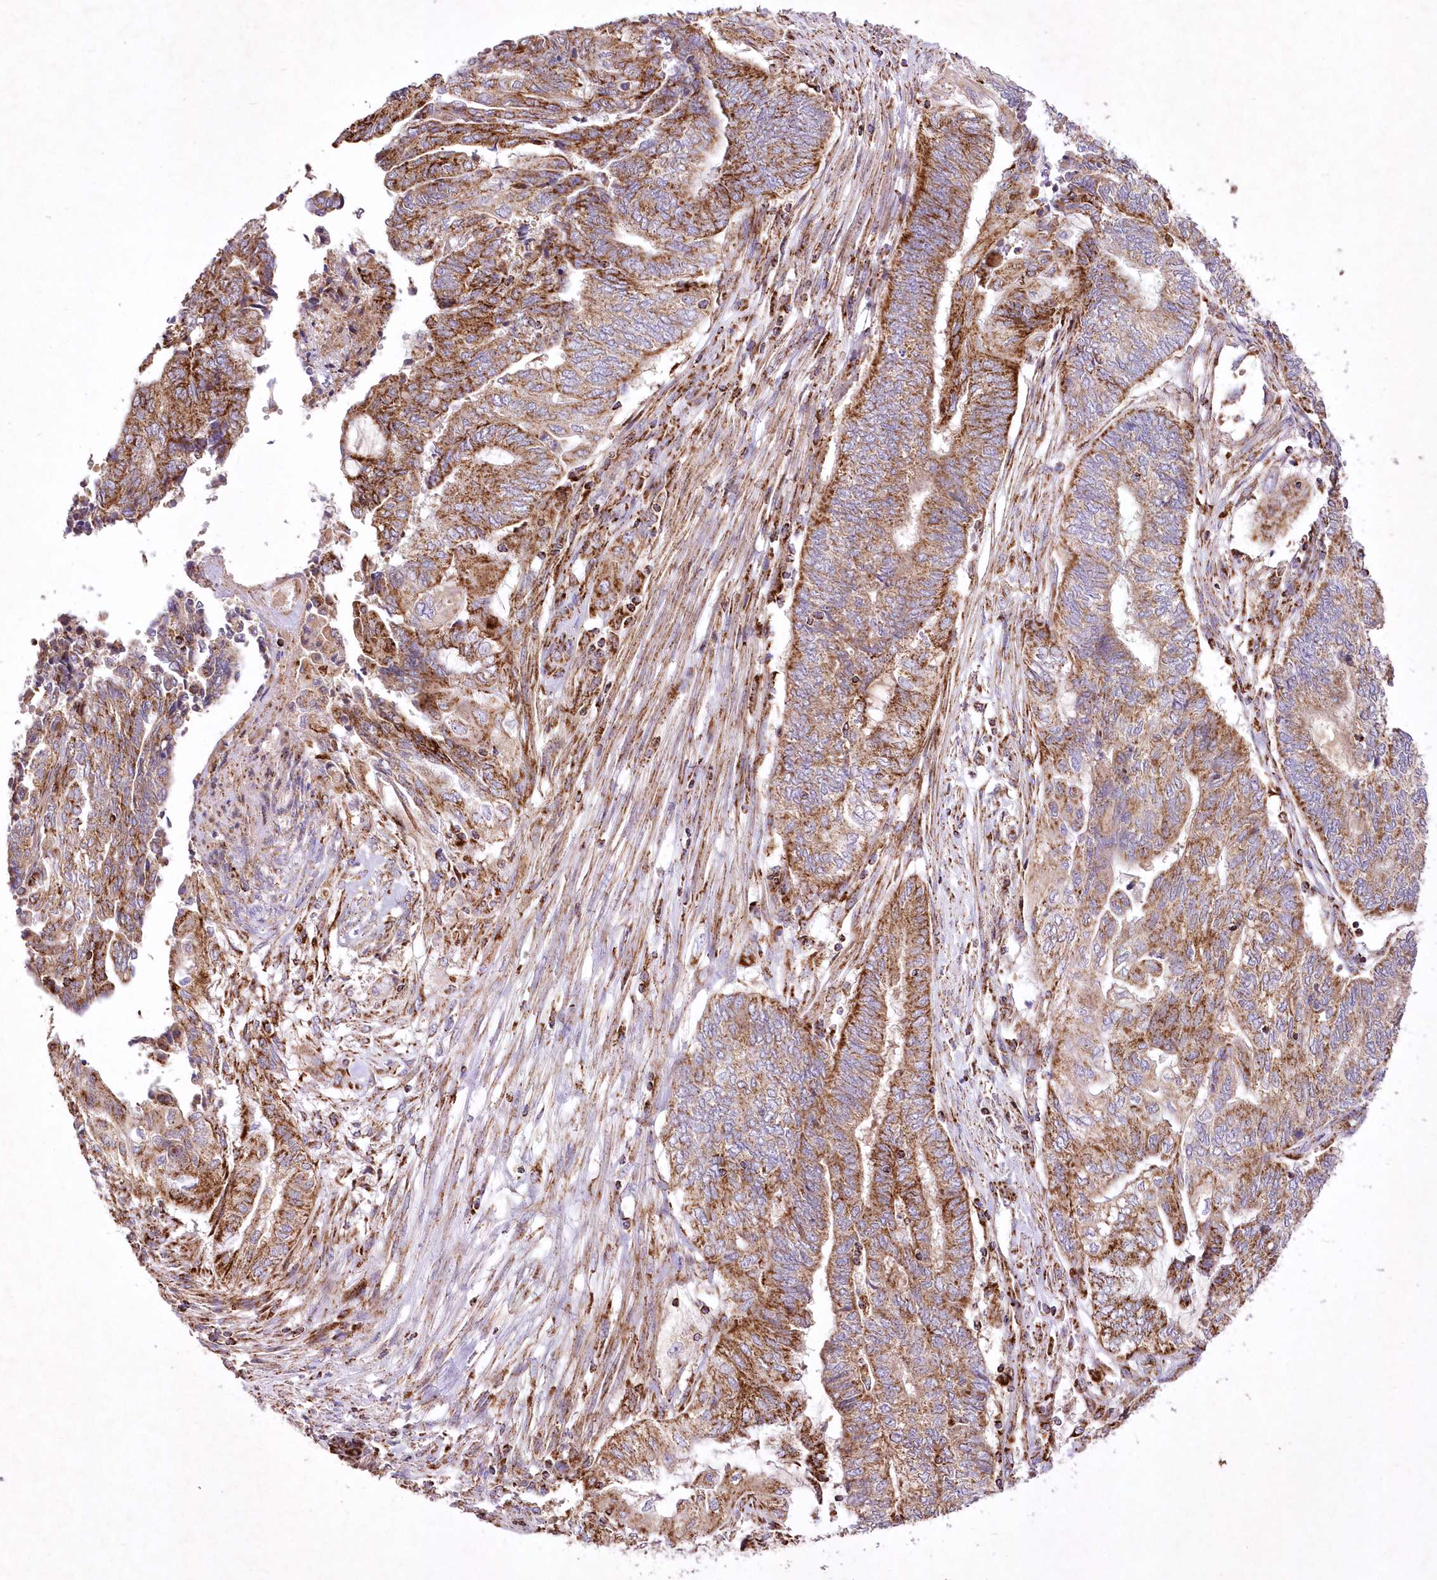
{"staining": {"intensity": "strong", "quantity": ">75%", "location": "cytoplasmic/membranous"}, "tissue": "endometrial cancer", "cell_type": "Tumor cells", "image_type": "cancer", "snomed": [{"axis": "morphology", "description": "Adenocarcinoma, NOS"}, {"axis": "topography", "description": "Uterus"}, {"axis": "topography", "description": "Endometrium"}], "caption": "Endometrial cancer was stained to show a protein in brown. There is high levels of strong cytoplasmic/membranous staining in approximately >75% of tumor cells.", "gene": "ASNSD1", "patient": {"sex": "female", "age": 70}}